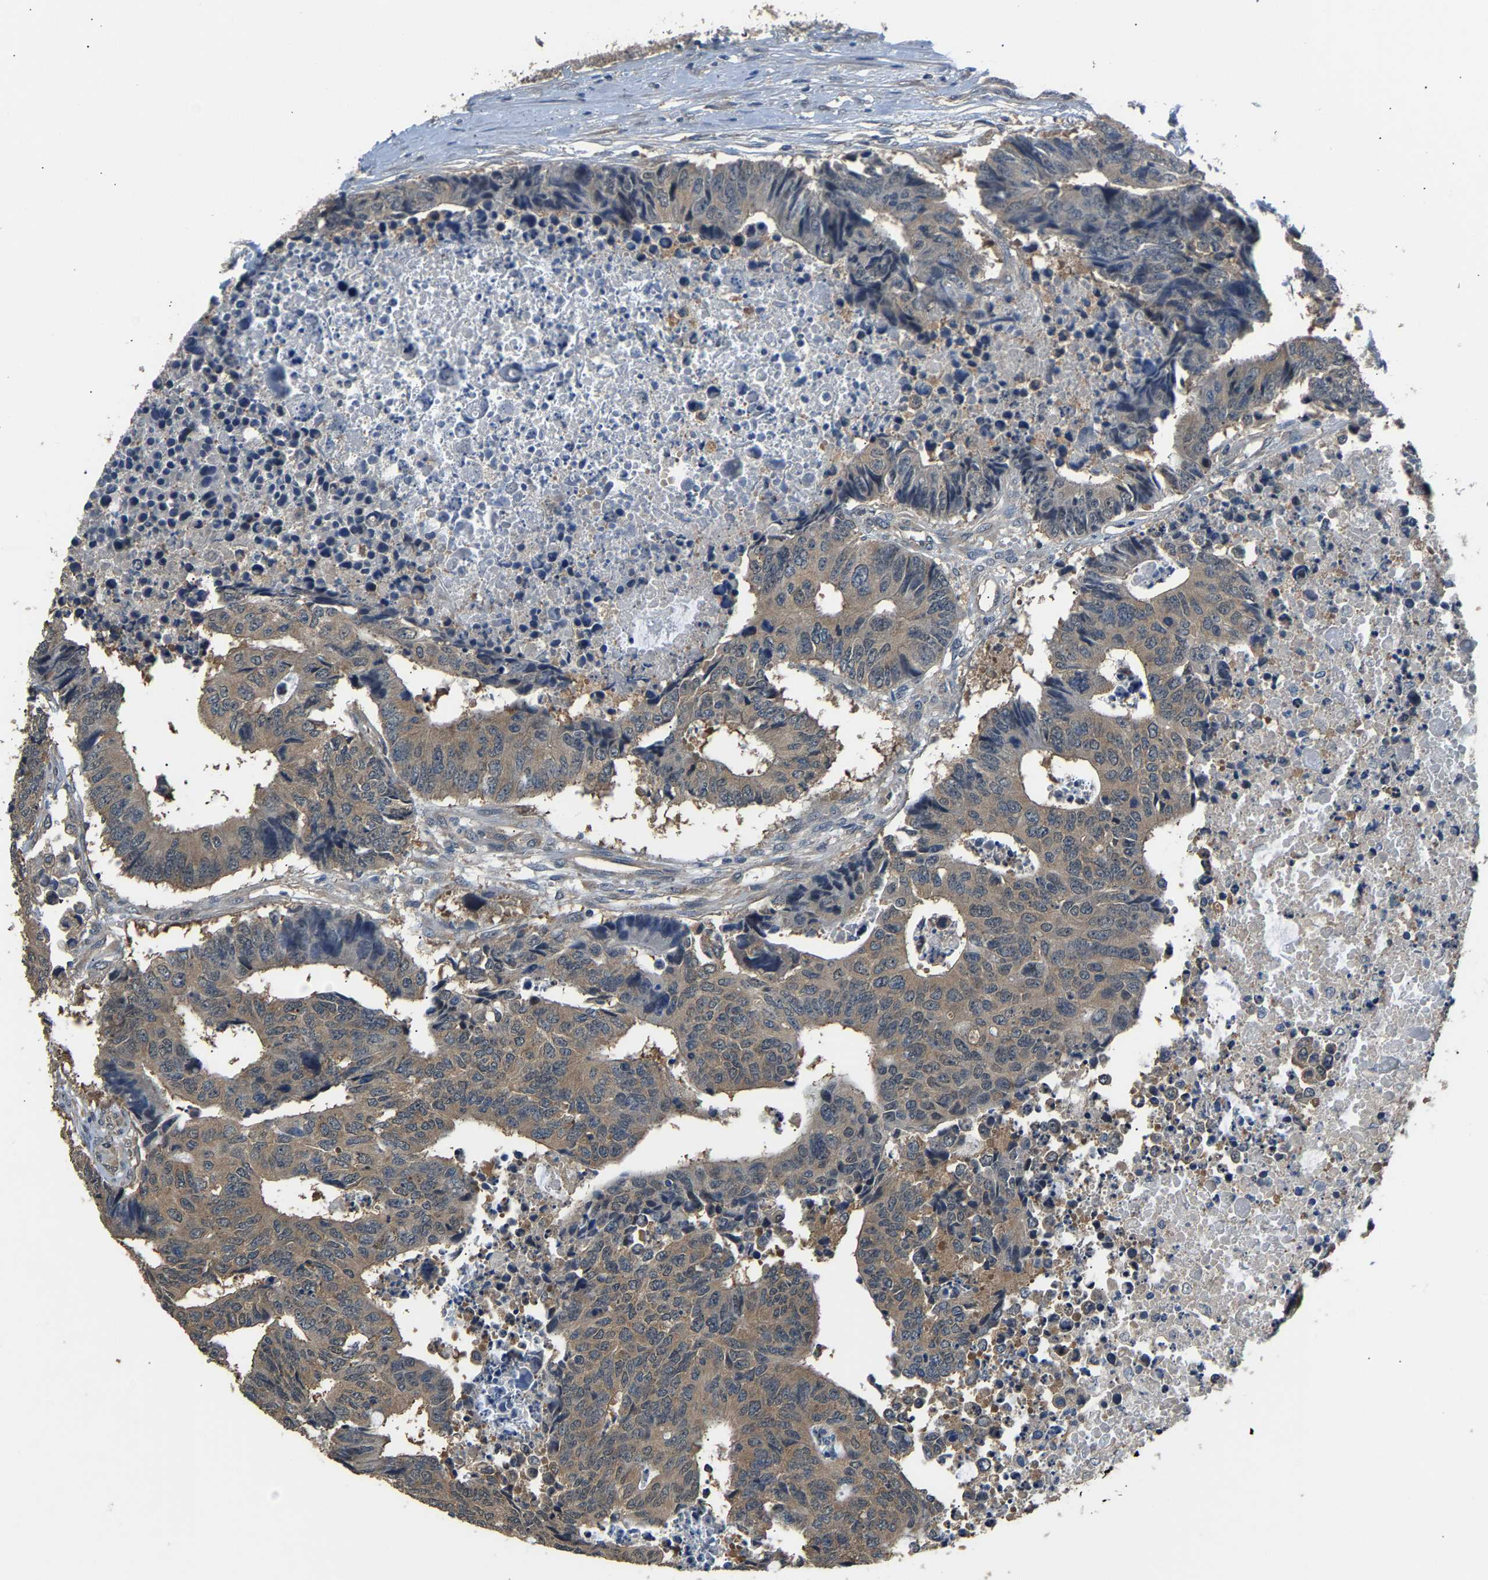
{"staining": {"intensity": "weak", "quantity": "25%-75%", "location": "cytoplasmic/membranous"}, "tissue": "colorectal cancer", "cell_type": "Tumor cells", "image_type": "cancer", "snomed": [{"axis": "morphology", "description": "Adenocarcinoma, NOS"}, {"axis": "topography", "description": "Rectum"}], "caption": "Colorectal adenocarcinoma stained with IHC demonstrates weak cytoplasmic/membranous staining in about 25%-75% of tumor cells.", "gene": "ABCC9", "patient": {"sex": "male", "age": 84}}